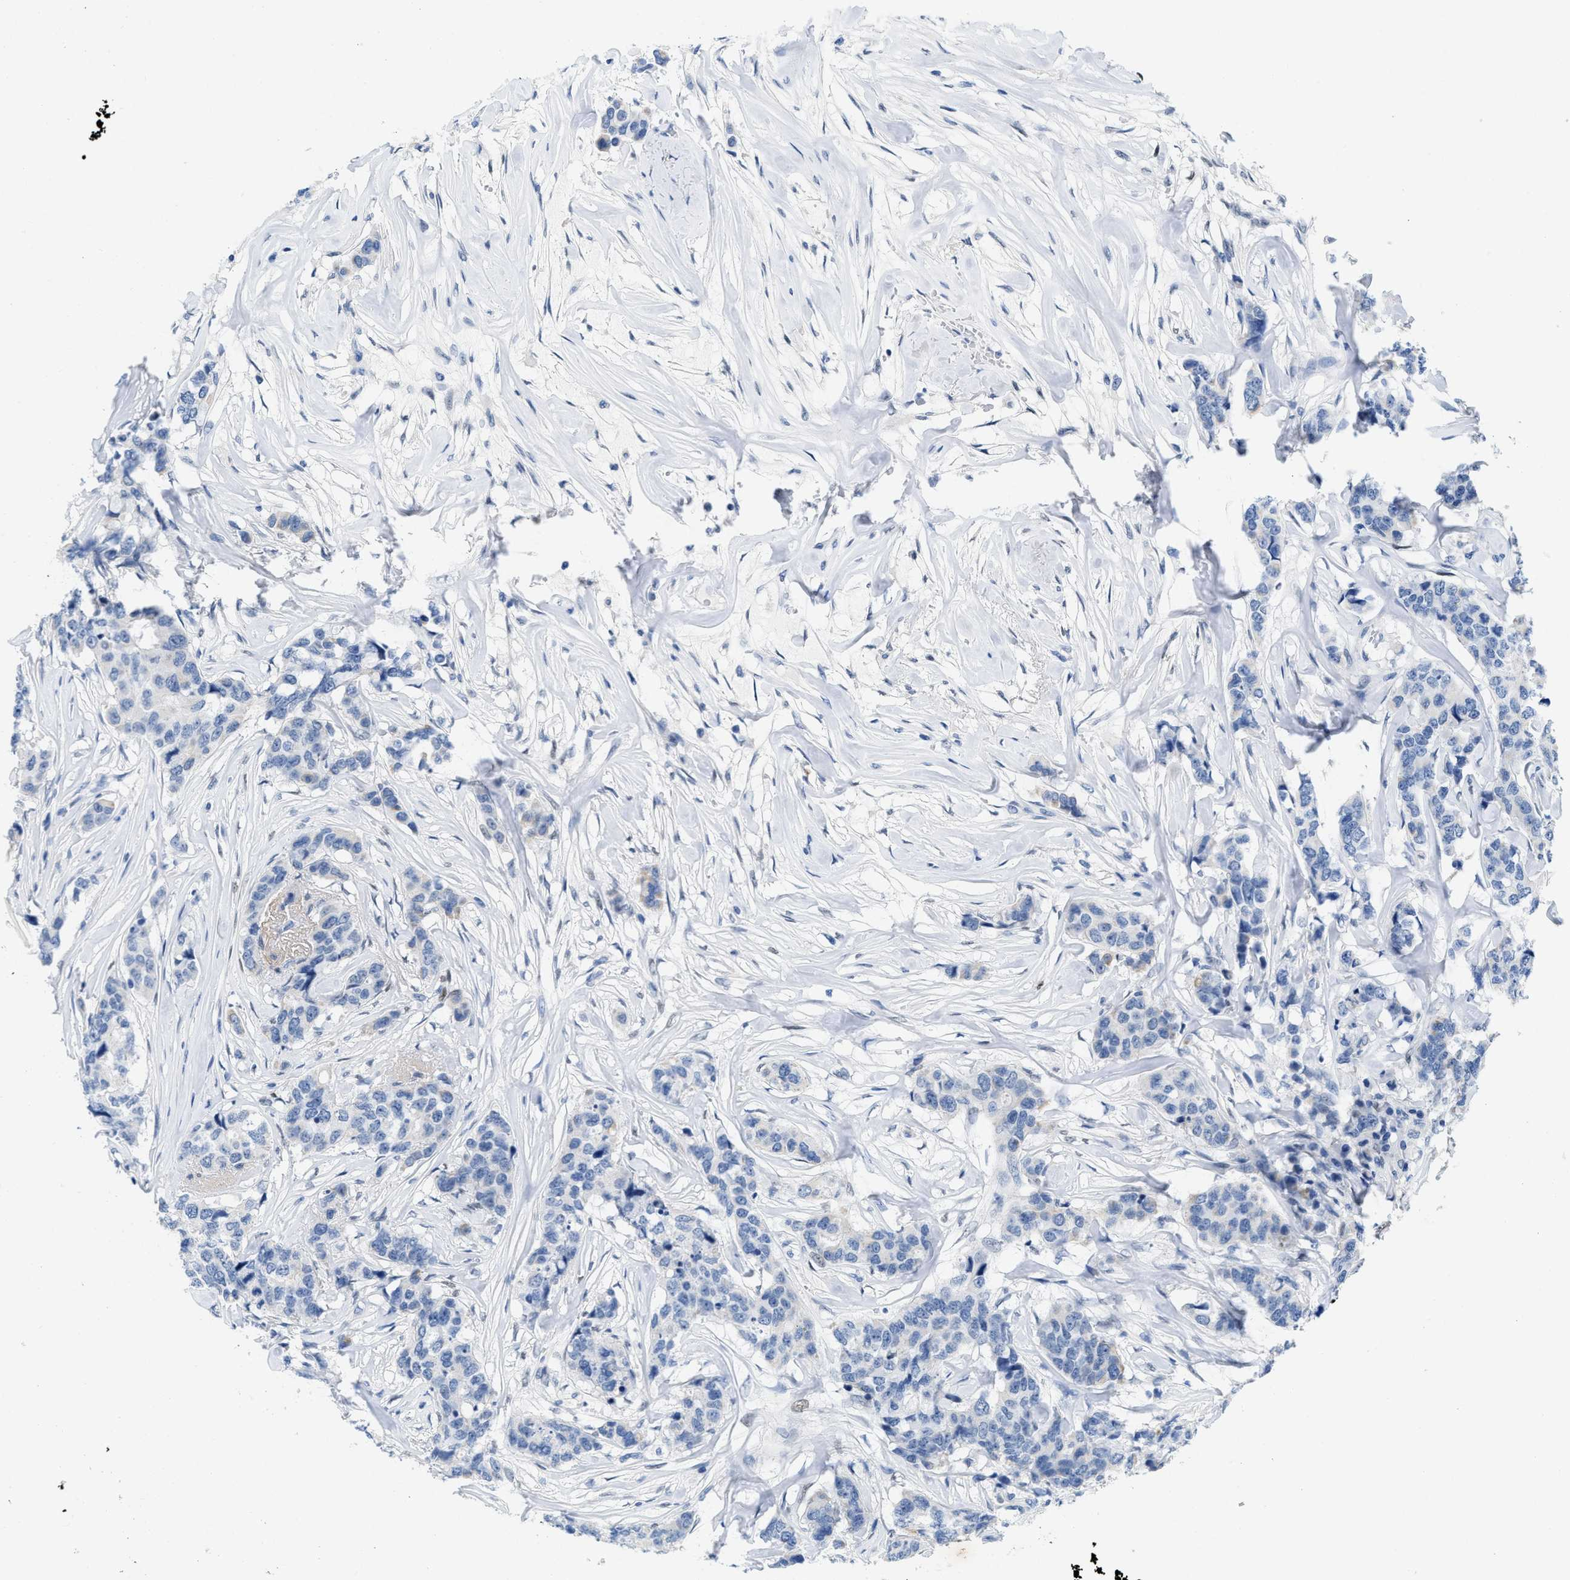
{"staining": {"intensity": "negative", "quantity": "none", "location": "none"}, "tissue": "breast cancer", "cell_type": "Tumor cells", "image_type": "cancer", "snomed": [{"axis": "morphology", "description": "Lobular carcinoma"}, {"axis": "topography", "description": "Breast"}], "caption": "Human lobular carcinoma (breast) stained for a protein using IHC shows no expression in tumor cells.", "gene": "NFIX", "patient": {"sex": "female", "age": 59}}